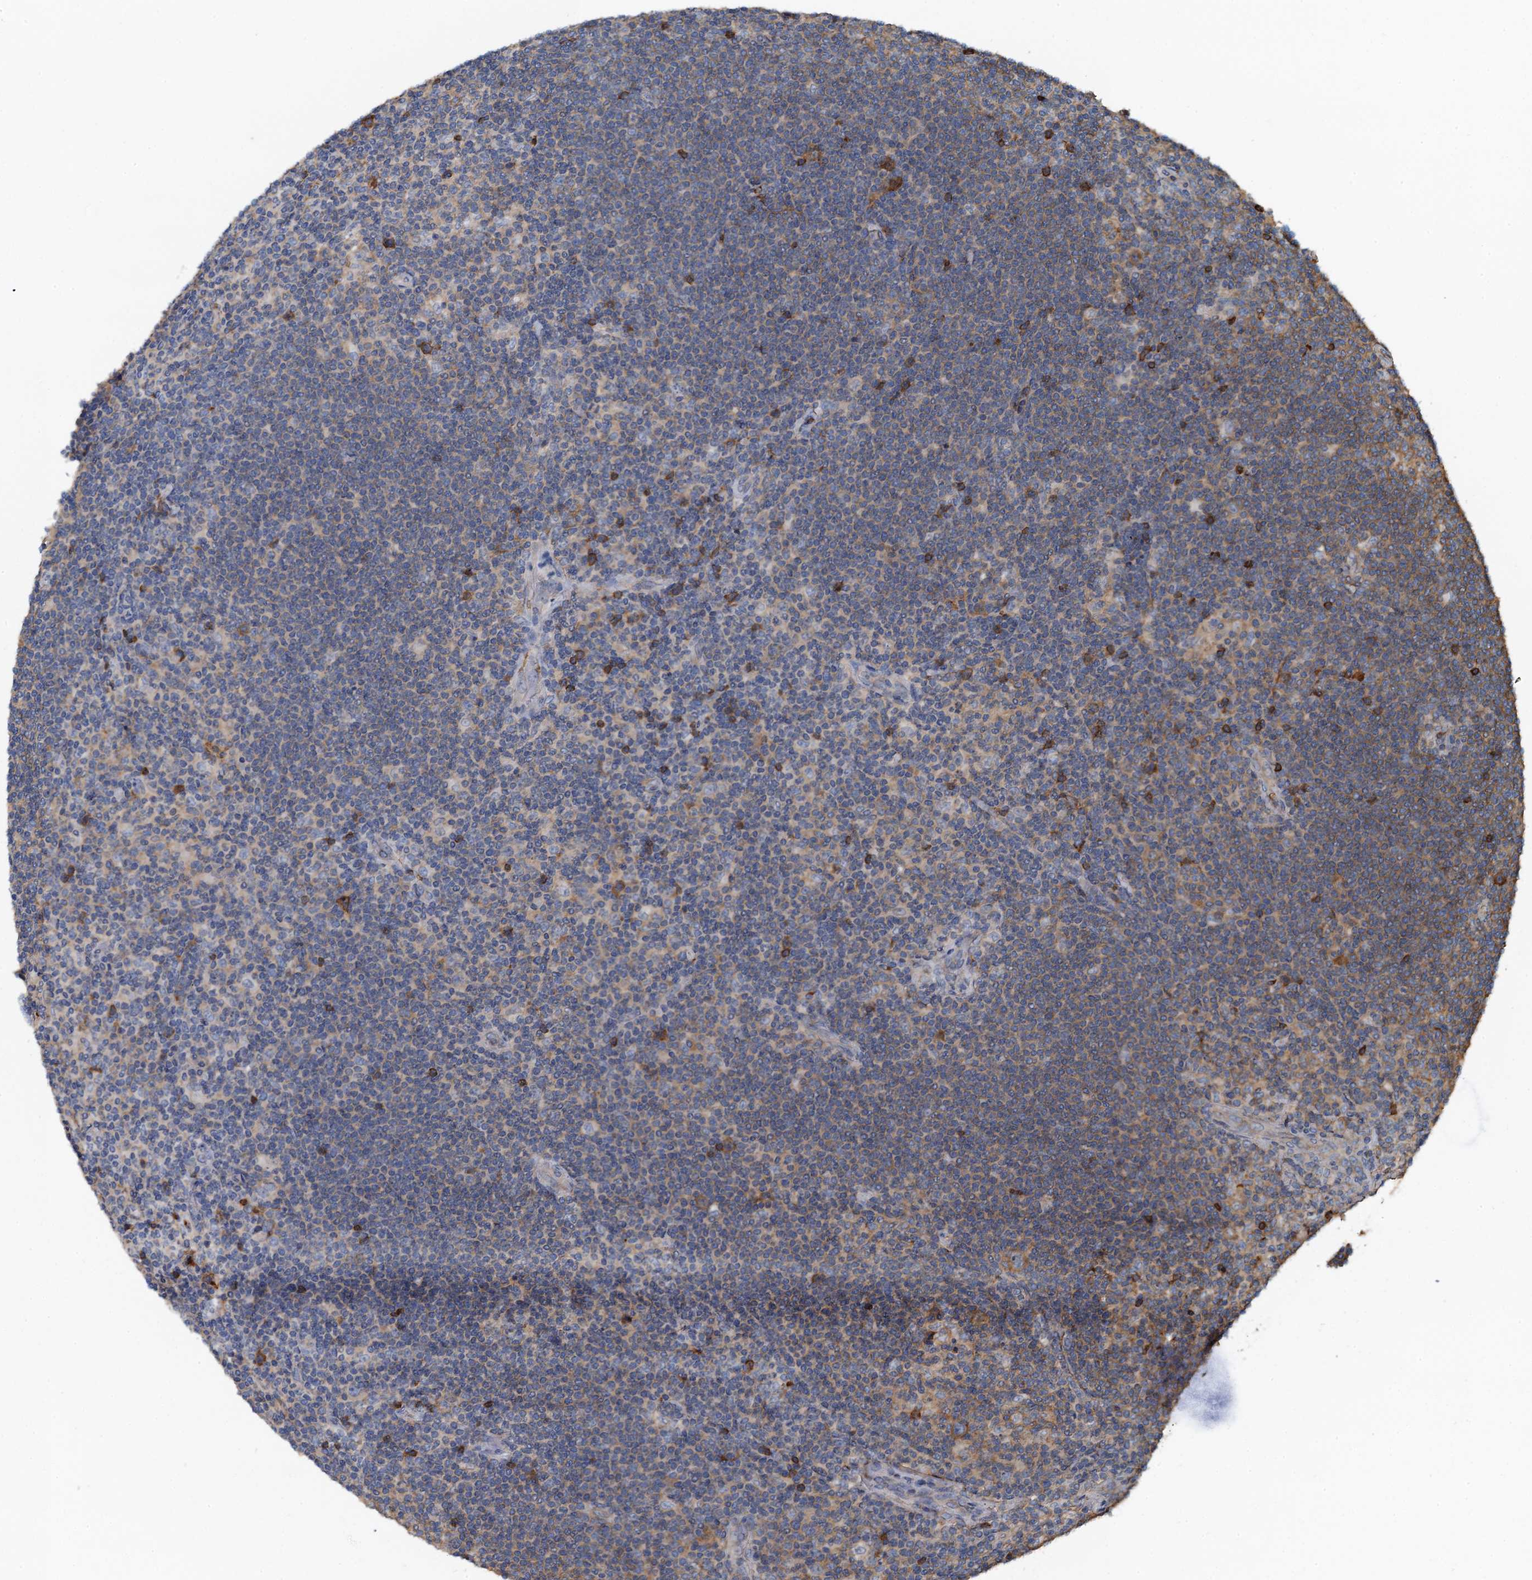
{"staining": {"intensity": "moderate", "quantity": ">75%", "location": "cytoplasmic/membranous"}, "tissue": "lymphoma", "cell_type": "Tumor cells", "image_type": "cancer", "snomed": [{"axis": "morphology", "description": "Hodgkin's disease, NOS"}, {"axis": "topography", "description": "Lymph node"}], "caption": "A histopathology image of human lymphoma stained for a protein reveals moderate cytoplasmic/membranous brown staining in tumor cells.", "gene": "LSM14B", "patient": {"sex": "female", "age": 57}}